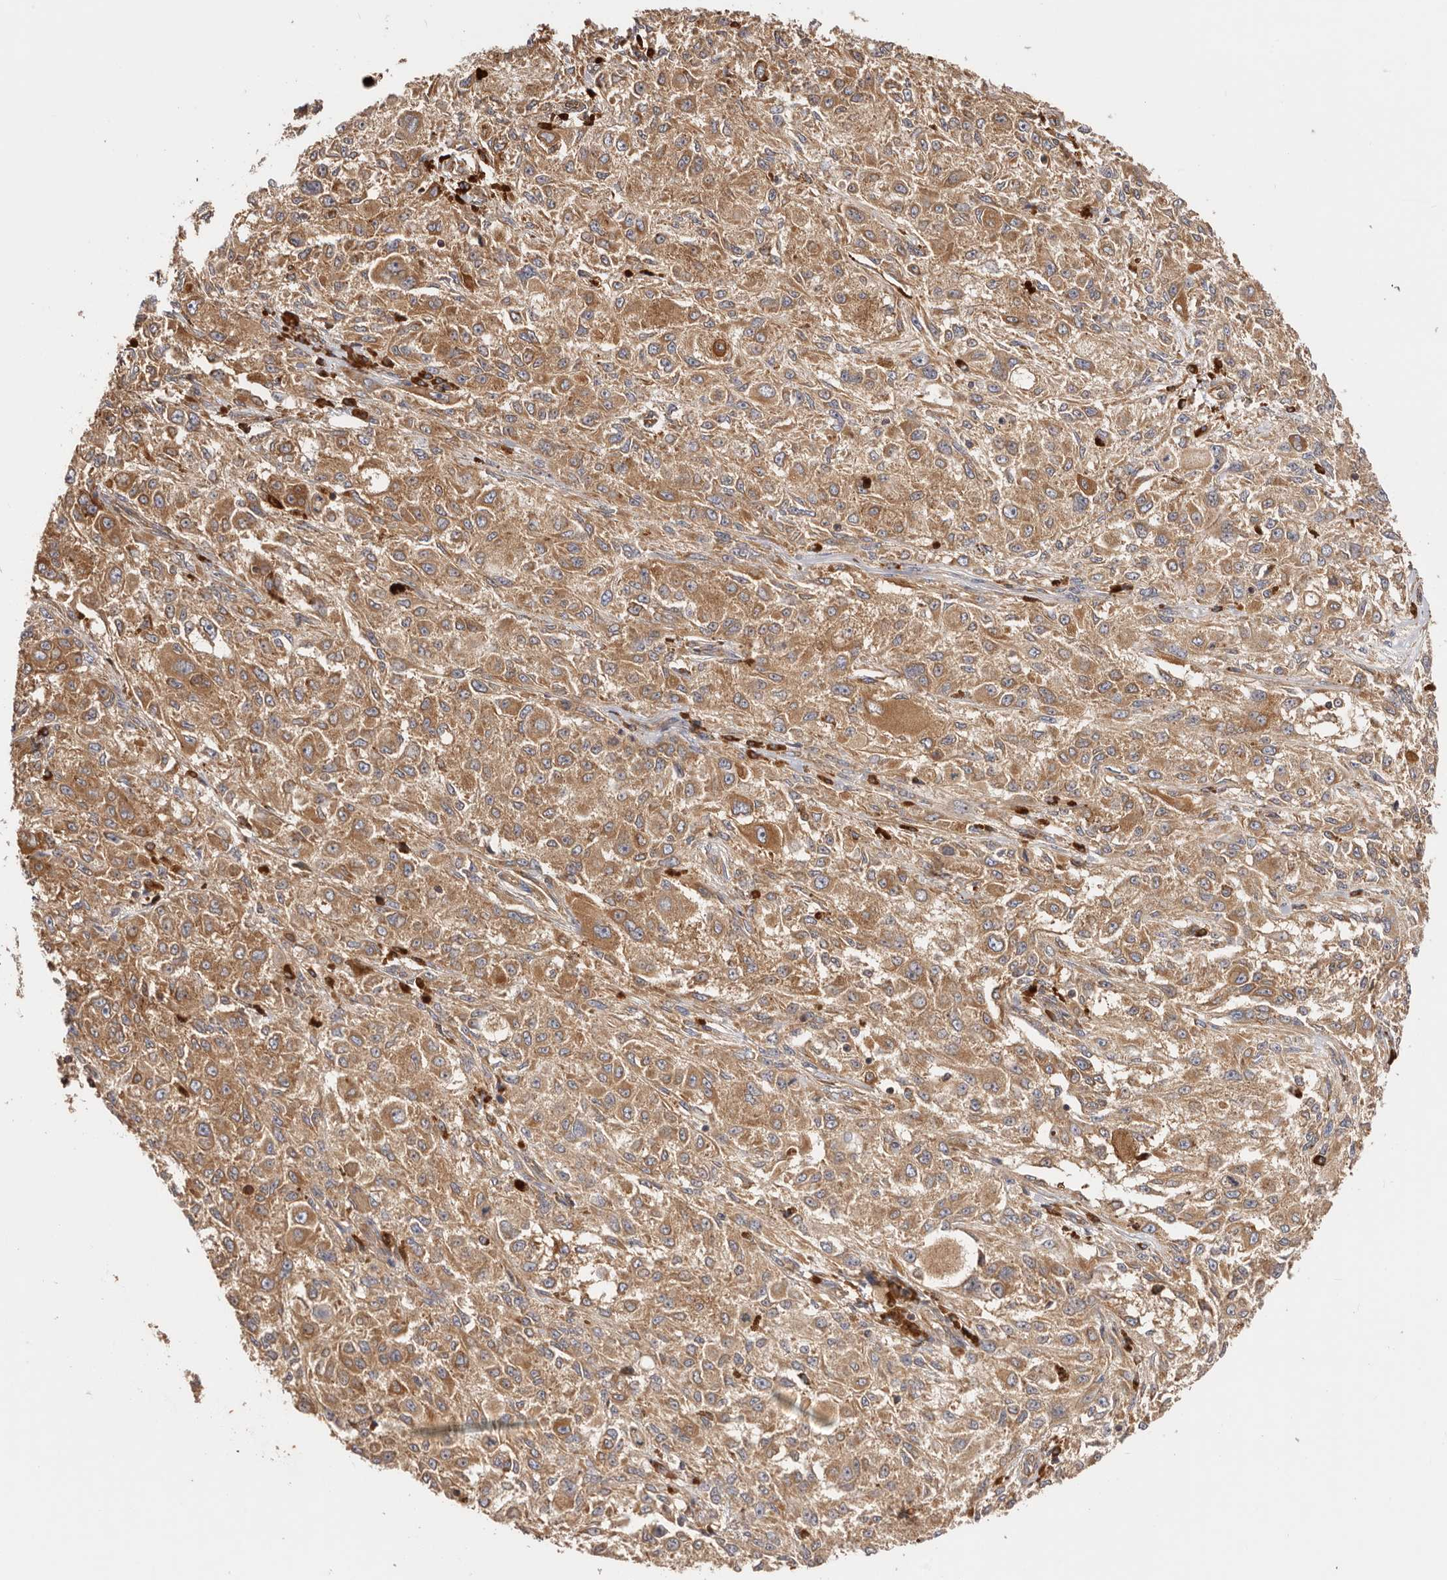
{"staining": {"intensity": "moderate", "quantity": ">75%", "location": "cytoplasmic/membranous"}, "tissue": "melanoma", "cell_type": "Tumor cells", "image_type": "cancer", "snomed": [{"axis": "morphology", "description": "Necrosis, NOS"}, {"axis": "morphology", "description": "Malignant melanoma, NOS"}, {"axis": "topography", "description": "Skin"}], "caption": "IHC of melanoma reveals medium levels of moderate cytoplasmic/membranous positivity in about >75% of tumor cells.", "gene": "EPRS1", "patient": {"sex": "female", "age": 87}}